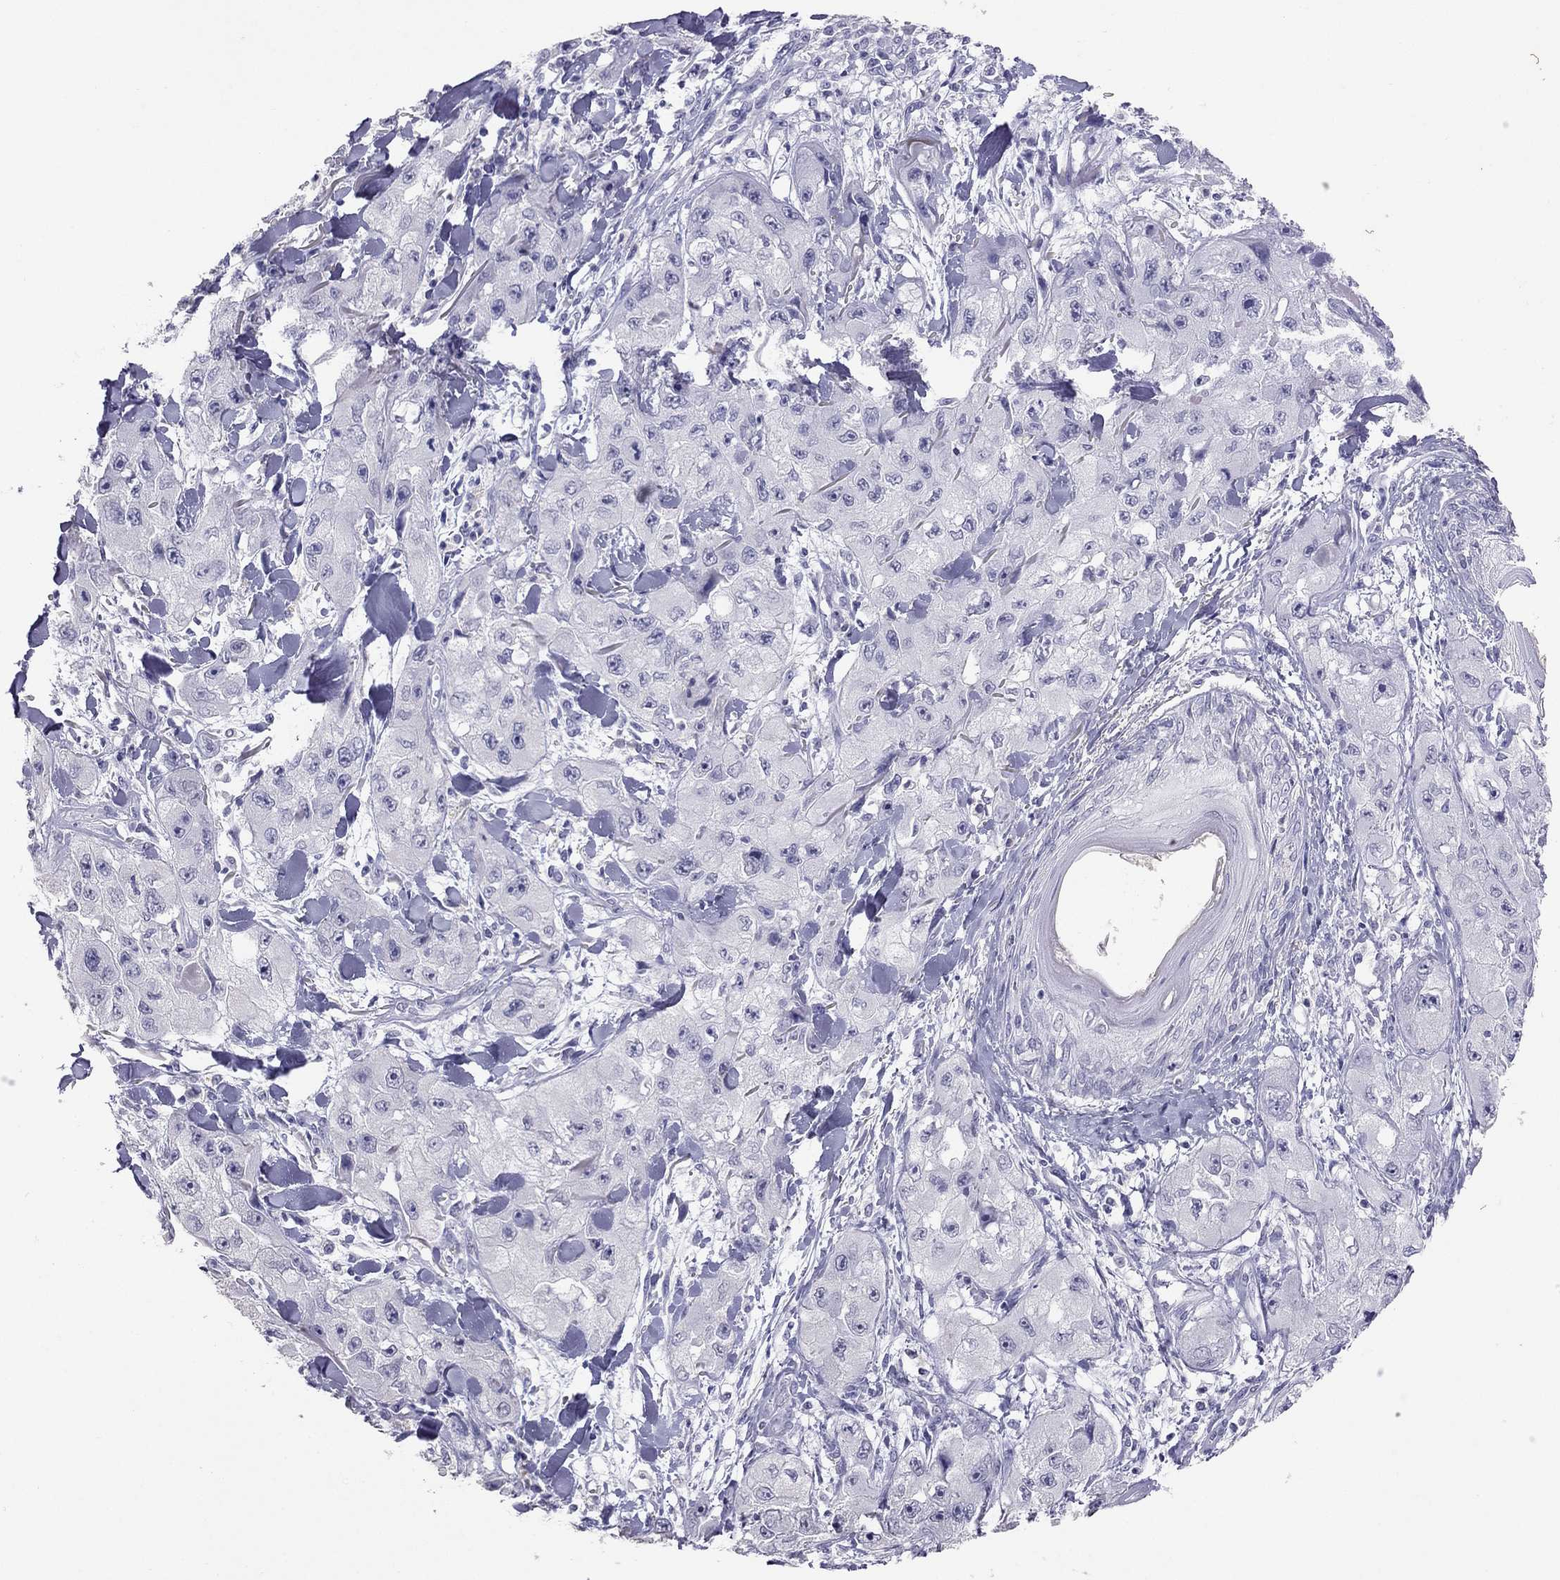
{"staining": {"intensity": "negative", "quantity": "none", "location": "none"}, "tissue": "skin cancer", "cell_type": "Tumor cells", "image_type": "cancer", "snomed": [{"axis": "morphology", "description": "Squamous cell carcinoma, NOS"}, {"axis": "topography", "description": "Skin"}, {"axis": "topography", "description": "Subcutis"}], "caption": "Immunohistochemistry (IHC) image of human skin cancer stained for a protein (brown), which demonstrates no positivity in tumor cells.", "gene": "PSMB11", "patient": {"sex": "male", "age": 73}}